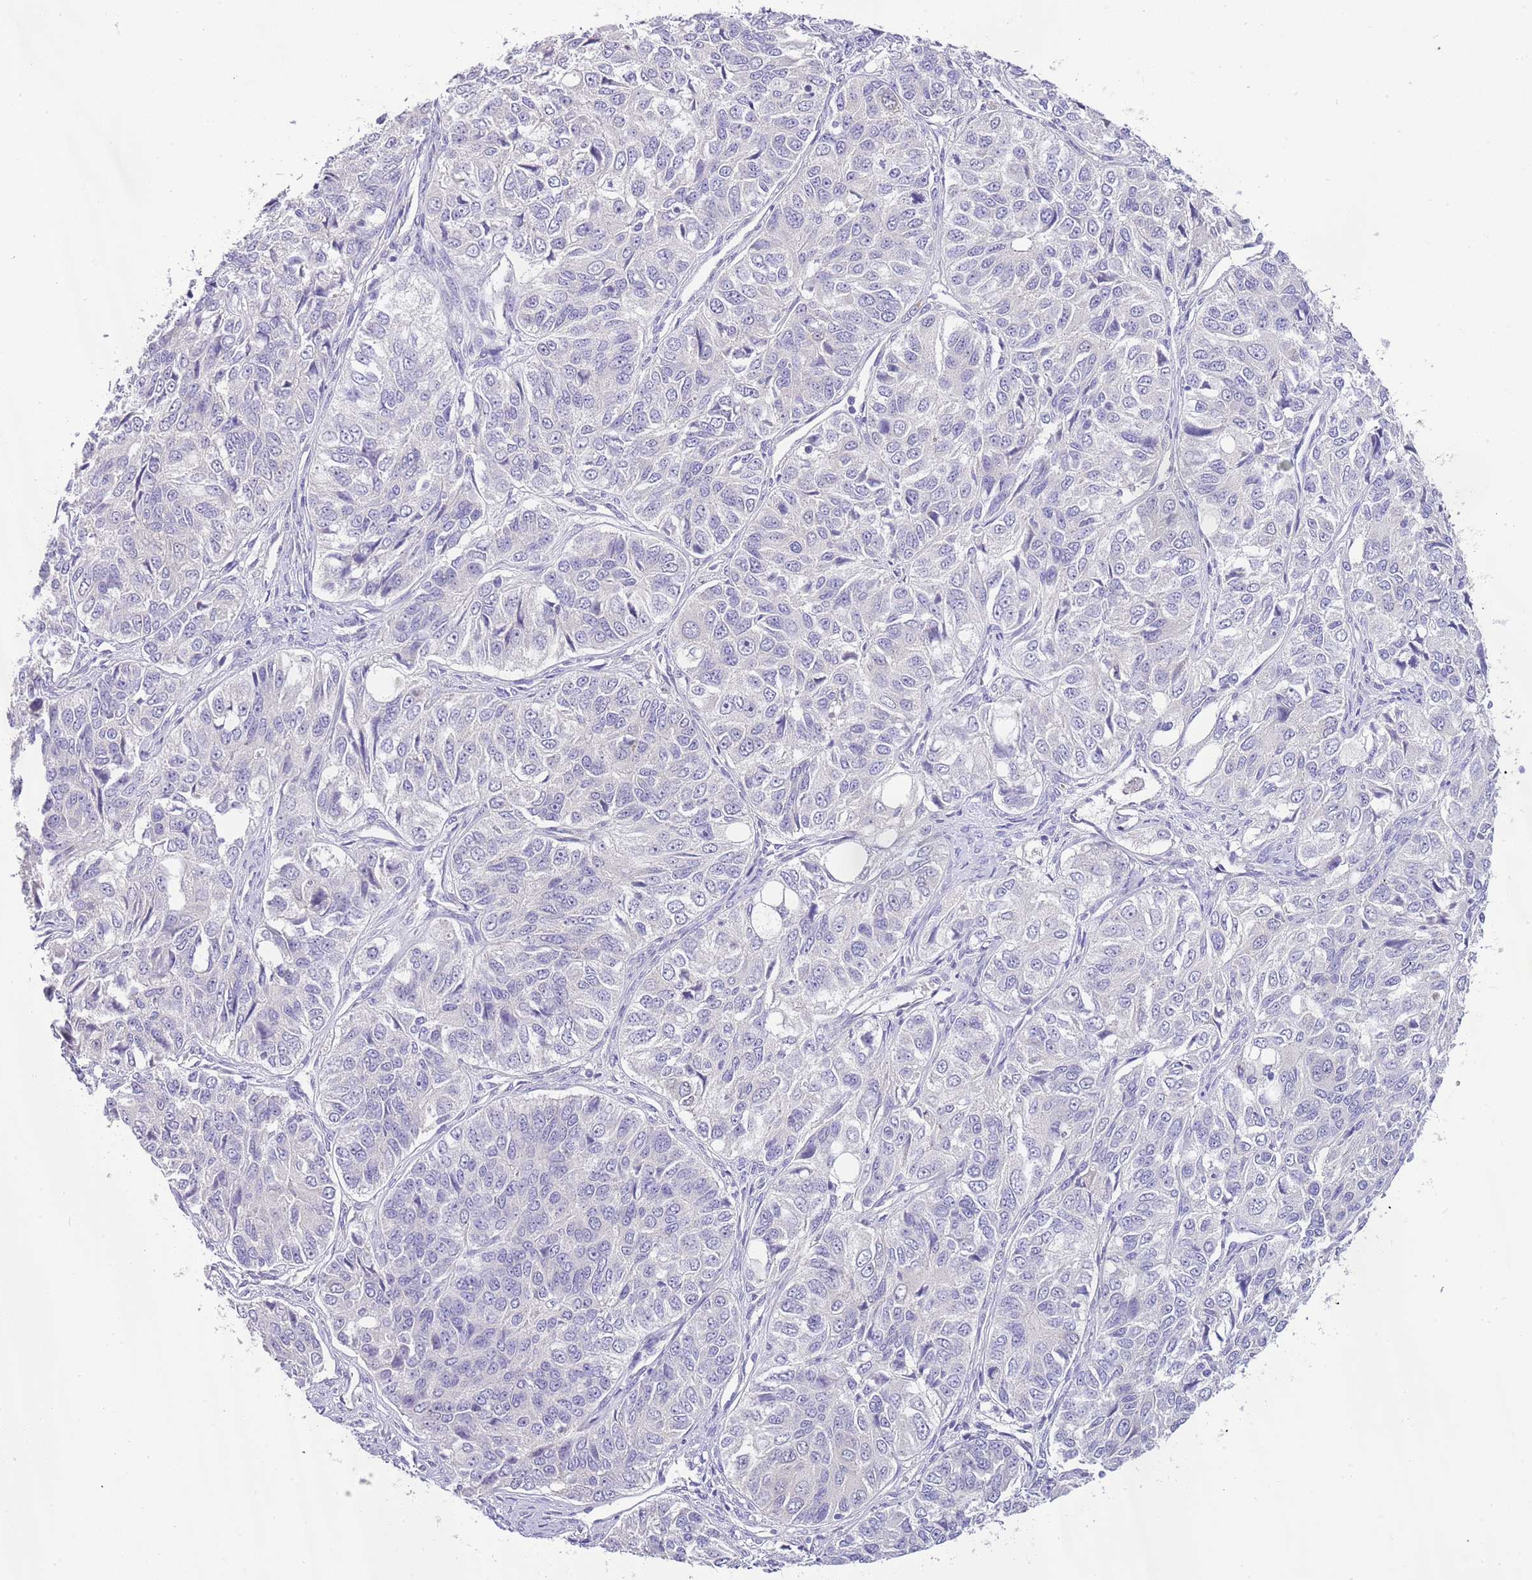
{"staining": {"intensity": "negative", "quantity": "none", "location": "none"}, "tissue": "ovarian cancer", "cell_type": "Tumor cells", "image_type": "cancer", "snomed": [{"axis": "morphology", "description": "Carcinoma, endometroid"}, {"axis": "topography", "description": "Ovary"}], "caption": "Immunohistochemistry (IHC) micrograph of human ovarian endometroid carcinoma stained for a protein (brown), which shows no expression in tumor cells. (DAB immunohistochemistry (IHC) visualized using brightfield microscopy, high magnification).", "gene": "RFK", "patient": {"sex": "female", "age": 51}}